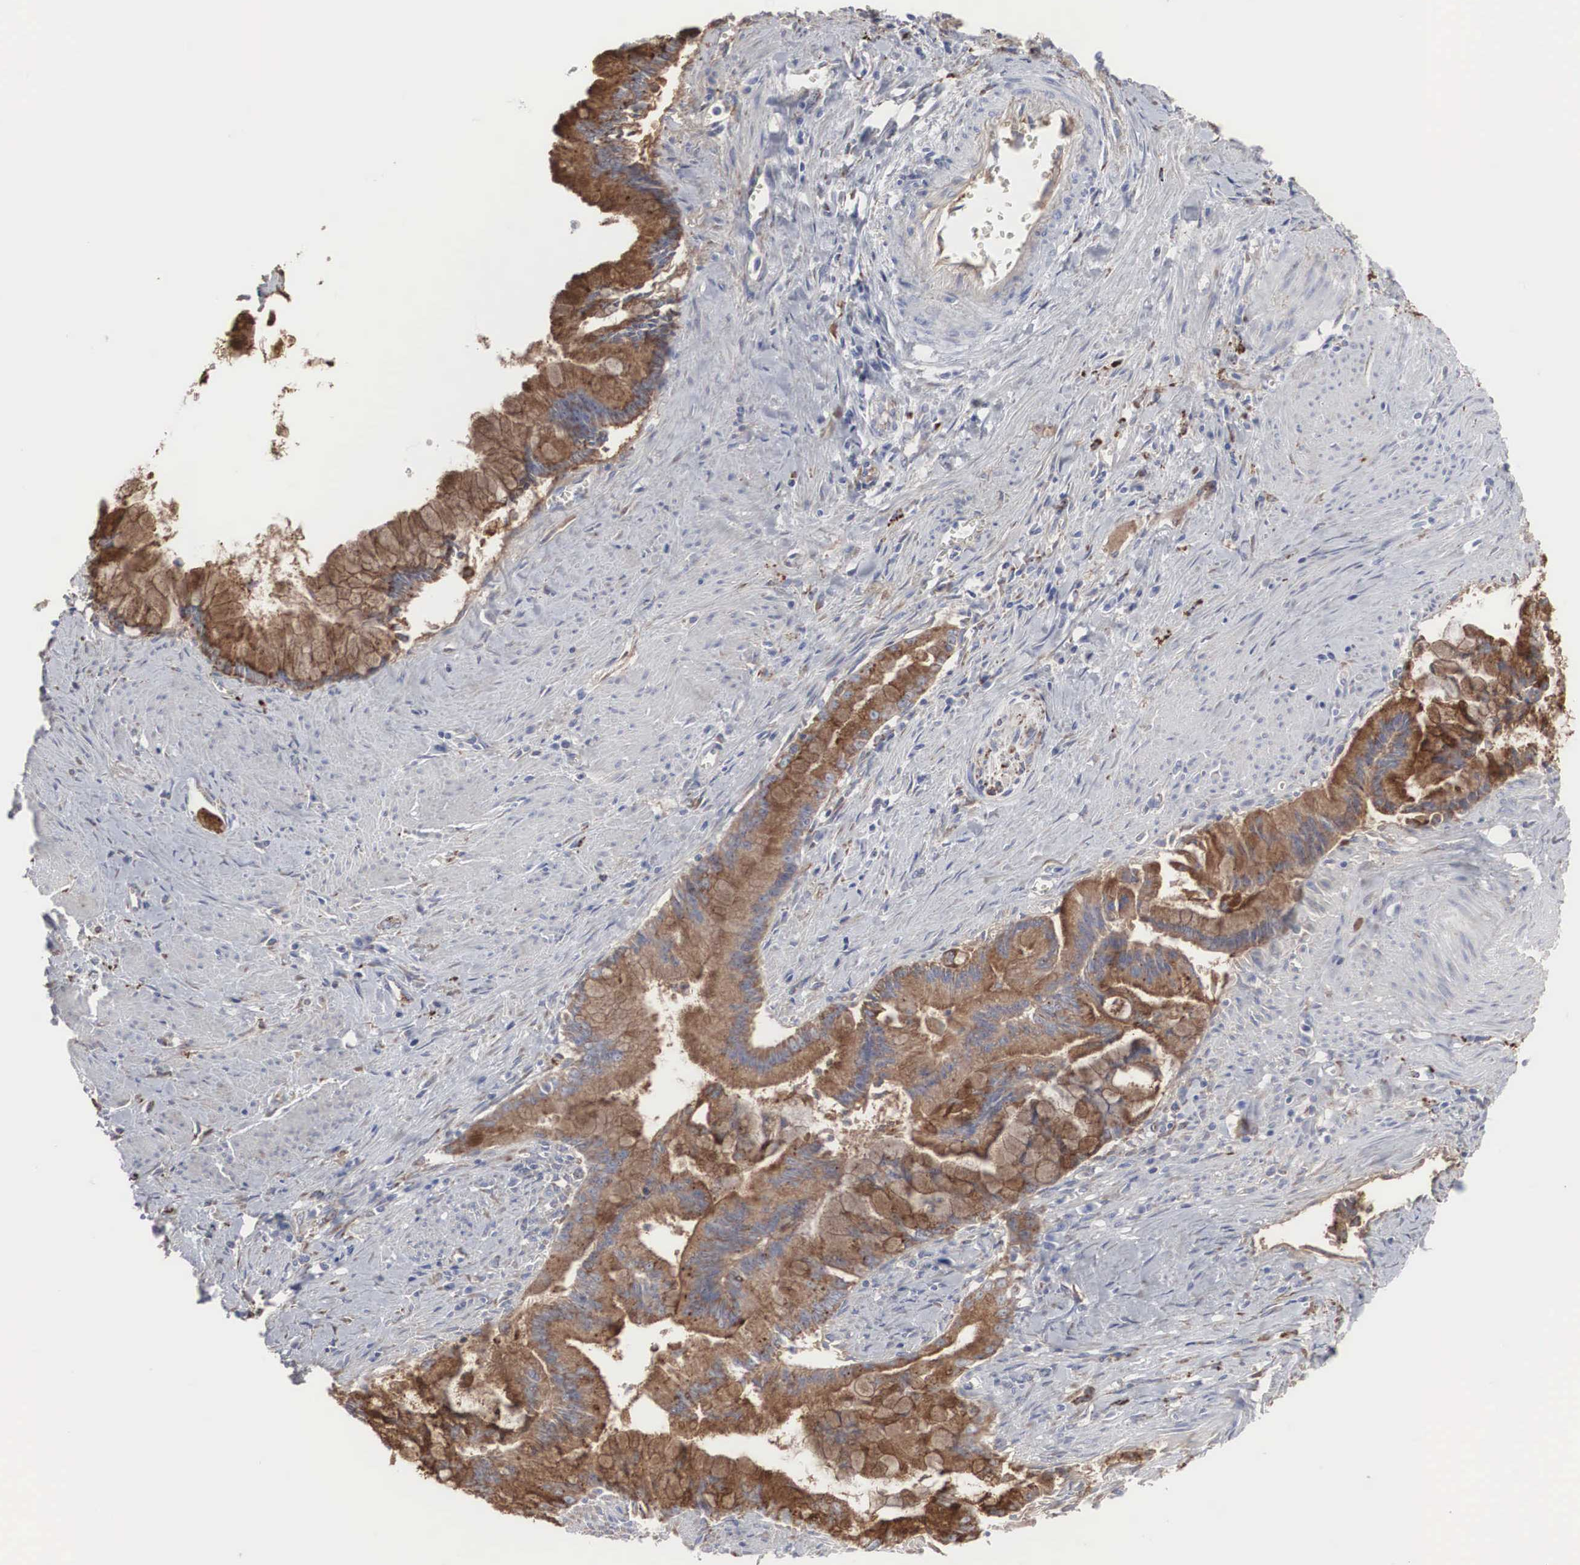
{"staining": {"intensity": "moderate", "quantity": ">75%", "location": "cytoplasmic/membranous"}, "tissue": "pancreatic cancer", "cell_type": "Tumor cells", "image_type": "cancer", "snomed": [{"axis": "morphology", "description": "Adenocarcinoma, NOS"}, {"axis": "topography", "description": "Pancreas"}], "caption": "Protein expression analysis of human adenocarcinoma (pancreatic) reveals moderate cytoplasmic/membranous positivity in about >75% of tumor cells.", "gene": "LGALS3BP", "patient": {"sex": "male", "age": 59}}